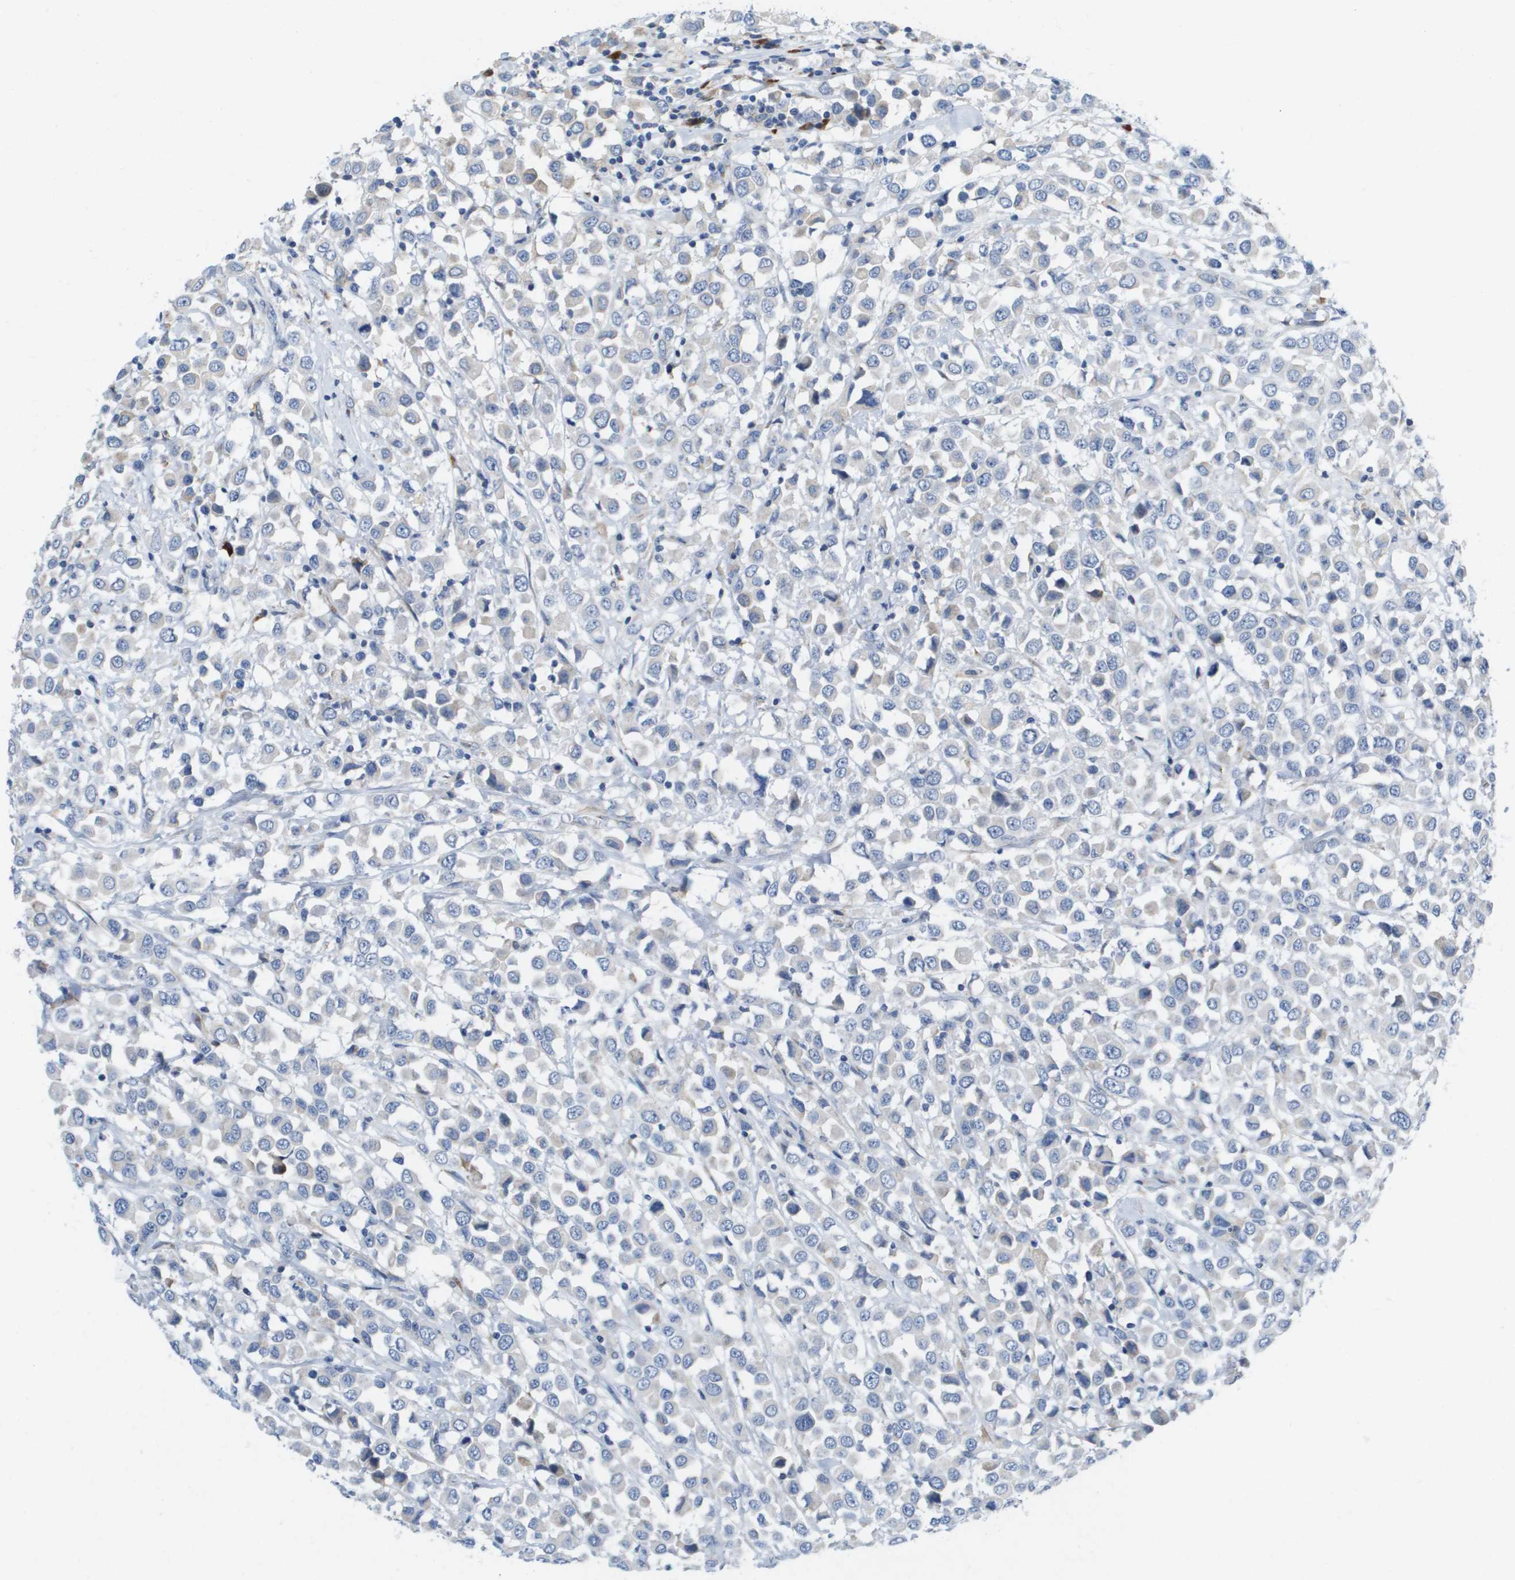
{"staining": {"intensity": "negative", "quantity": "none", "location": "none"}, "tissue": "breast cancer", "cell_type": "Tumor cells", "image_type": "cancer", "snomed": [{"axis": "morphology", "description": "Duct carcinoma"}, {"axis": "topography", "description": "Breast"}], "caption": "The photomicrograph exhibits no significant staining in tumor cells of breast infiltrating ductal carcinoma.", "gene": "CD3G", "patient": {"sex": "female", "age": 61}}